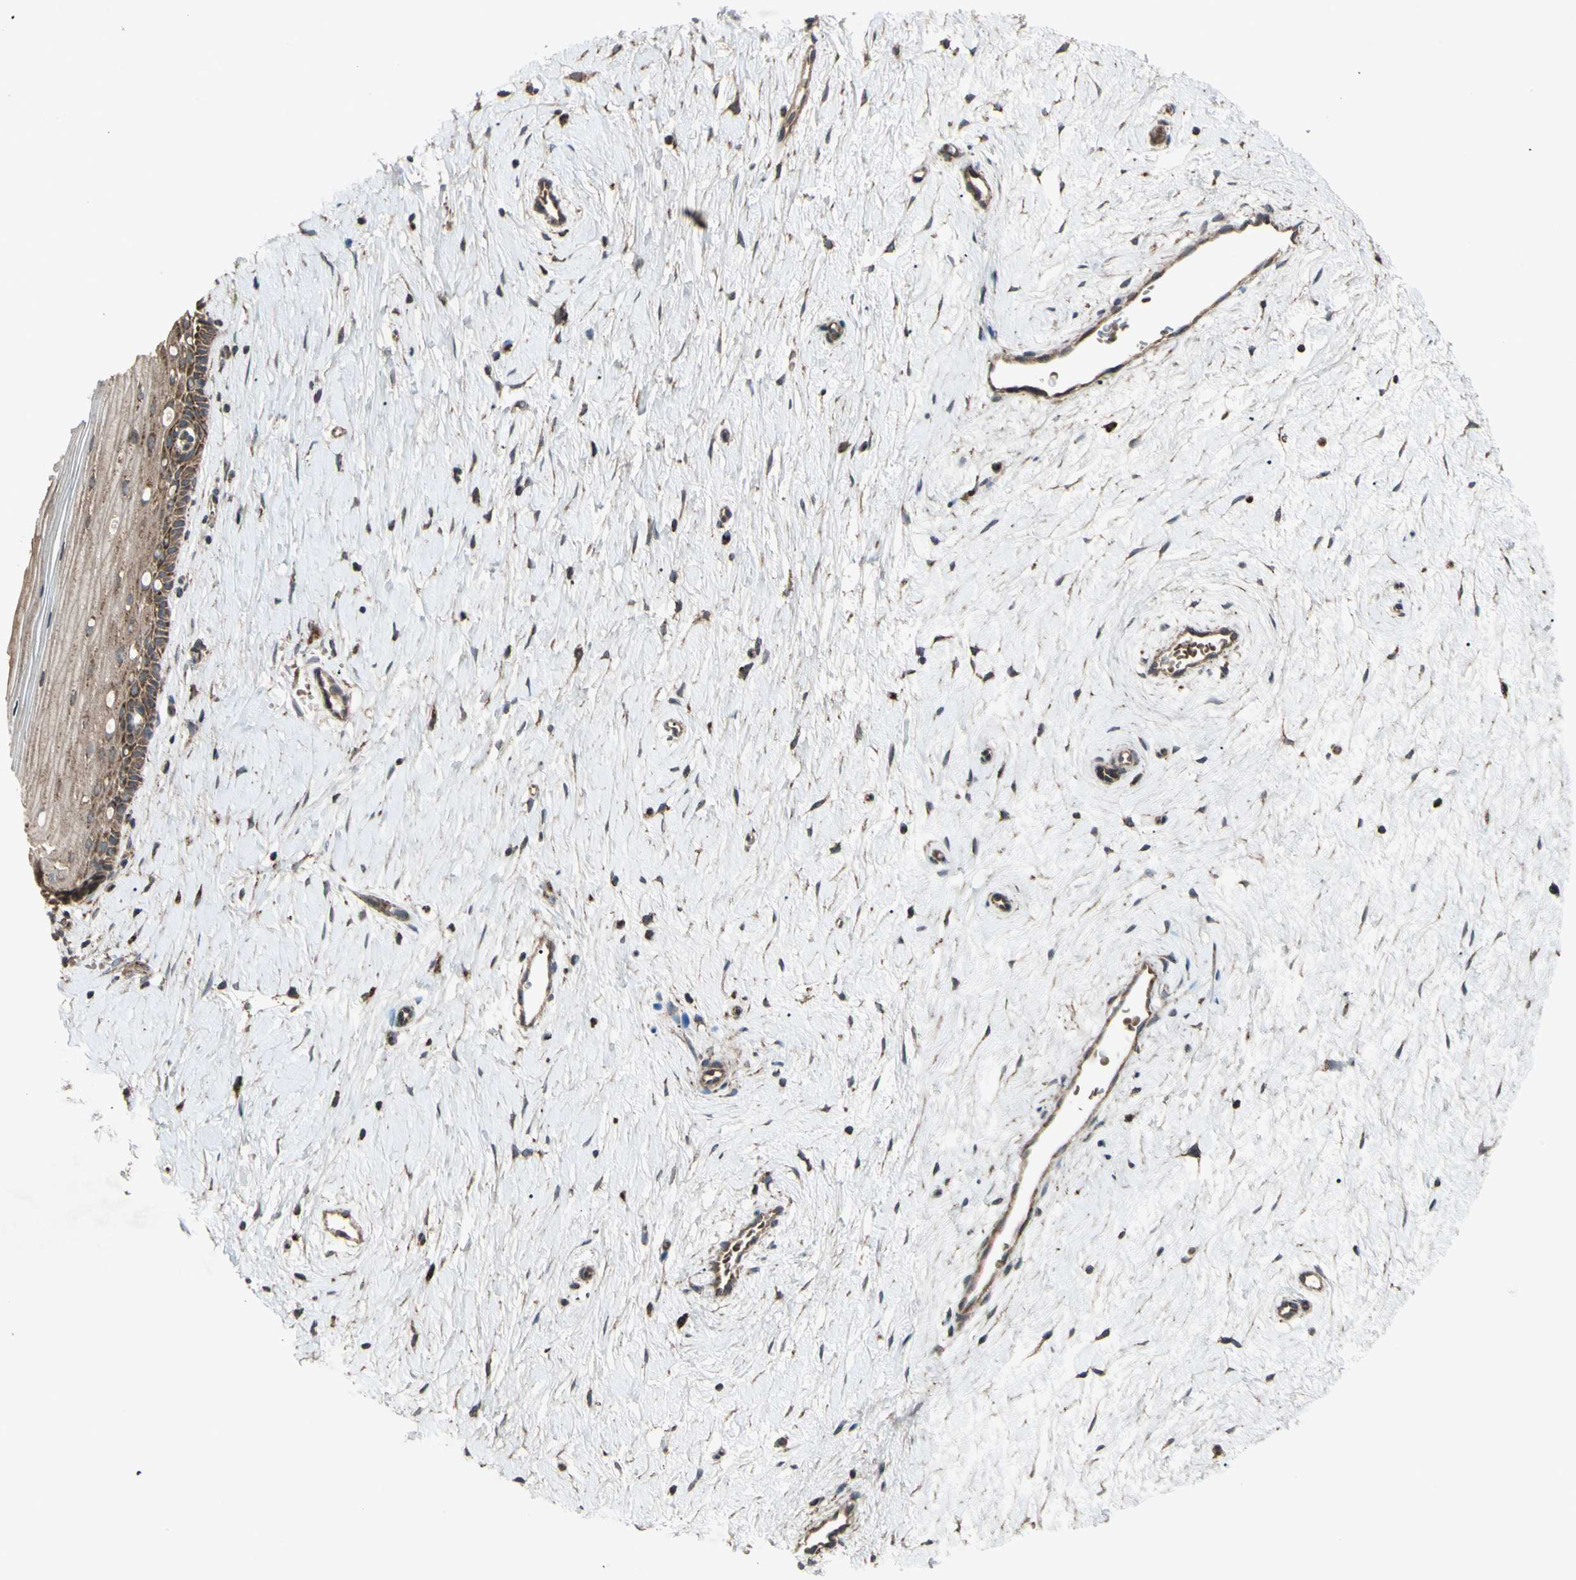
{"staining": {"intensity": "moderate", "quantity": ">75%", "location": "cytoplasmic/membranous"}, "tissue": "cervix", "cell_type": "Glandular cells", "image_type": "normal", "snomed": [{"axis": "morphology", "description": "Normal tissue, NOS"}, {"axis": "topography", "description": "Cervix"}], "caption": "This photomicrograph reveals immunohistochemistry (IHC) staining of benign human cervix, with medium moderate cytoplasmic/membranous expression in about >75% of glandular cells.", "gene": "ACOT8", "patient": {"sex": "female", "age": 39}}